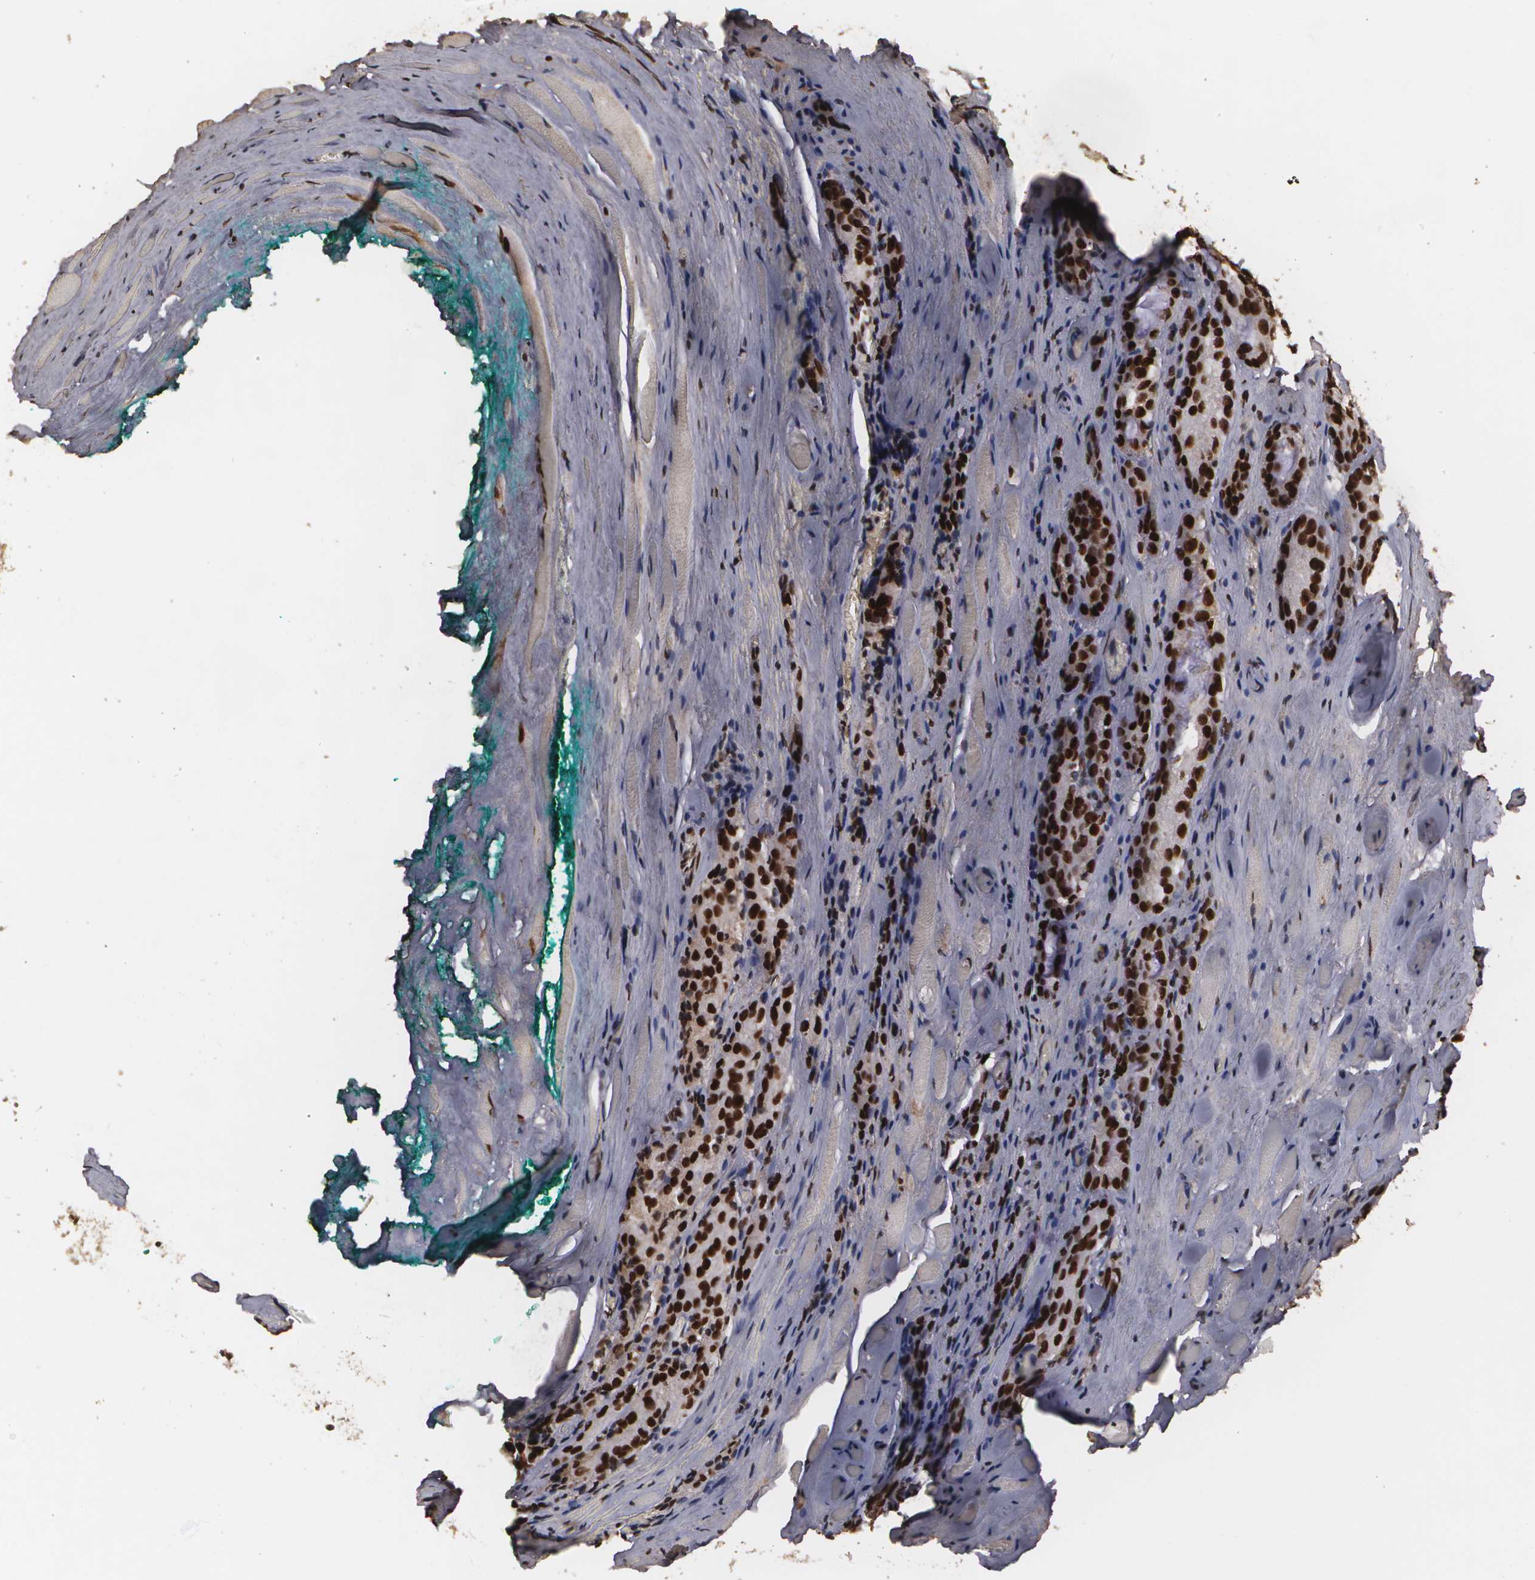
{"staining": {"intensity": "strong", "quantity": ">75%", "location": "cytoplasmic/membranous,nuclear"}, "tissue": "prostate cancer", "cell_type": "Tumor cells", "image_type": "cancer", "snomed": [{"axis": "morphology", "description": "Adenocarcinoma, Medium grade"}, {"axis": "topography", "description": "Prostate"}], "caption": "Immunohistochemistry of prostate cancer (adenocarcinoma (medium-grade)) exhibits high levels of strong cytoplasmic/membranous and nuclear expression in approximately >75% of tumor cells.", "gene": "RCOR1", "patient": {"sex": "male", "age": 60}}